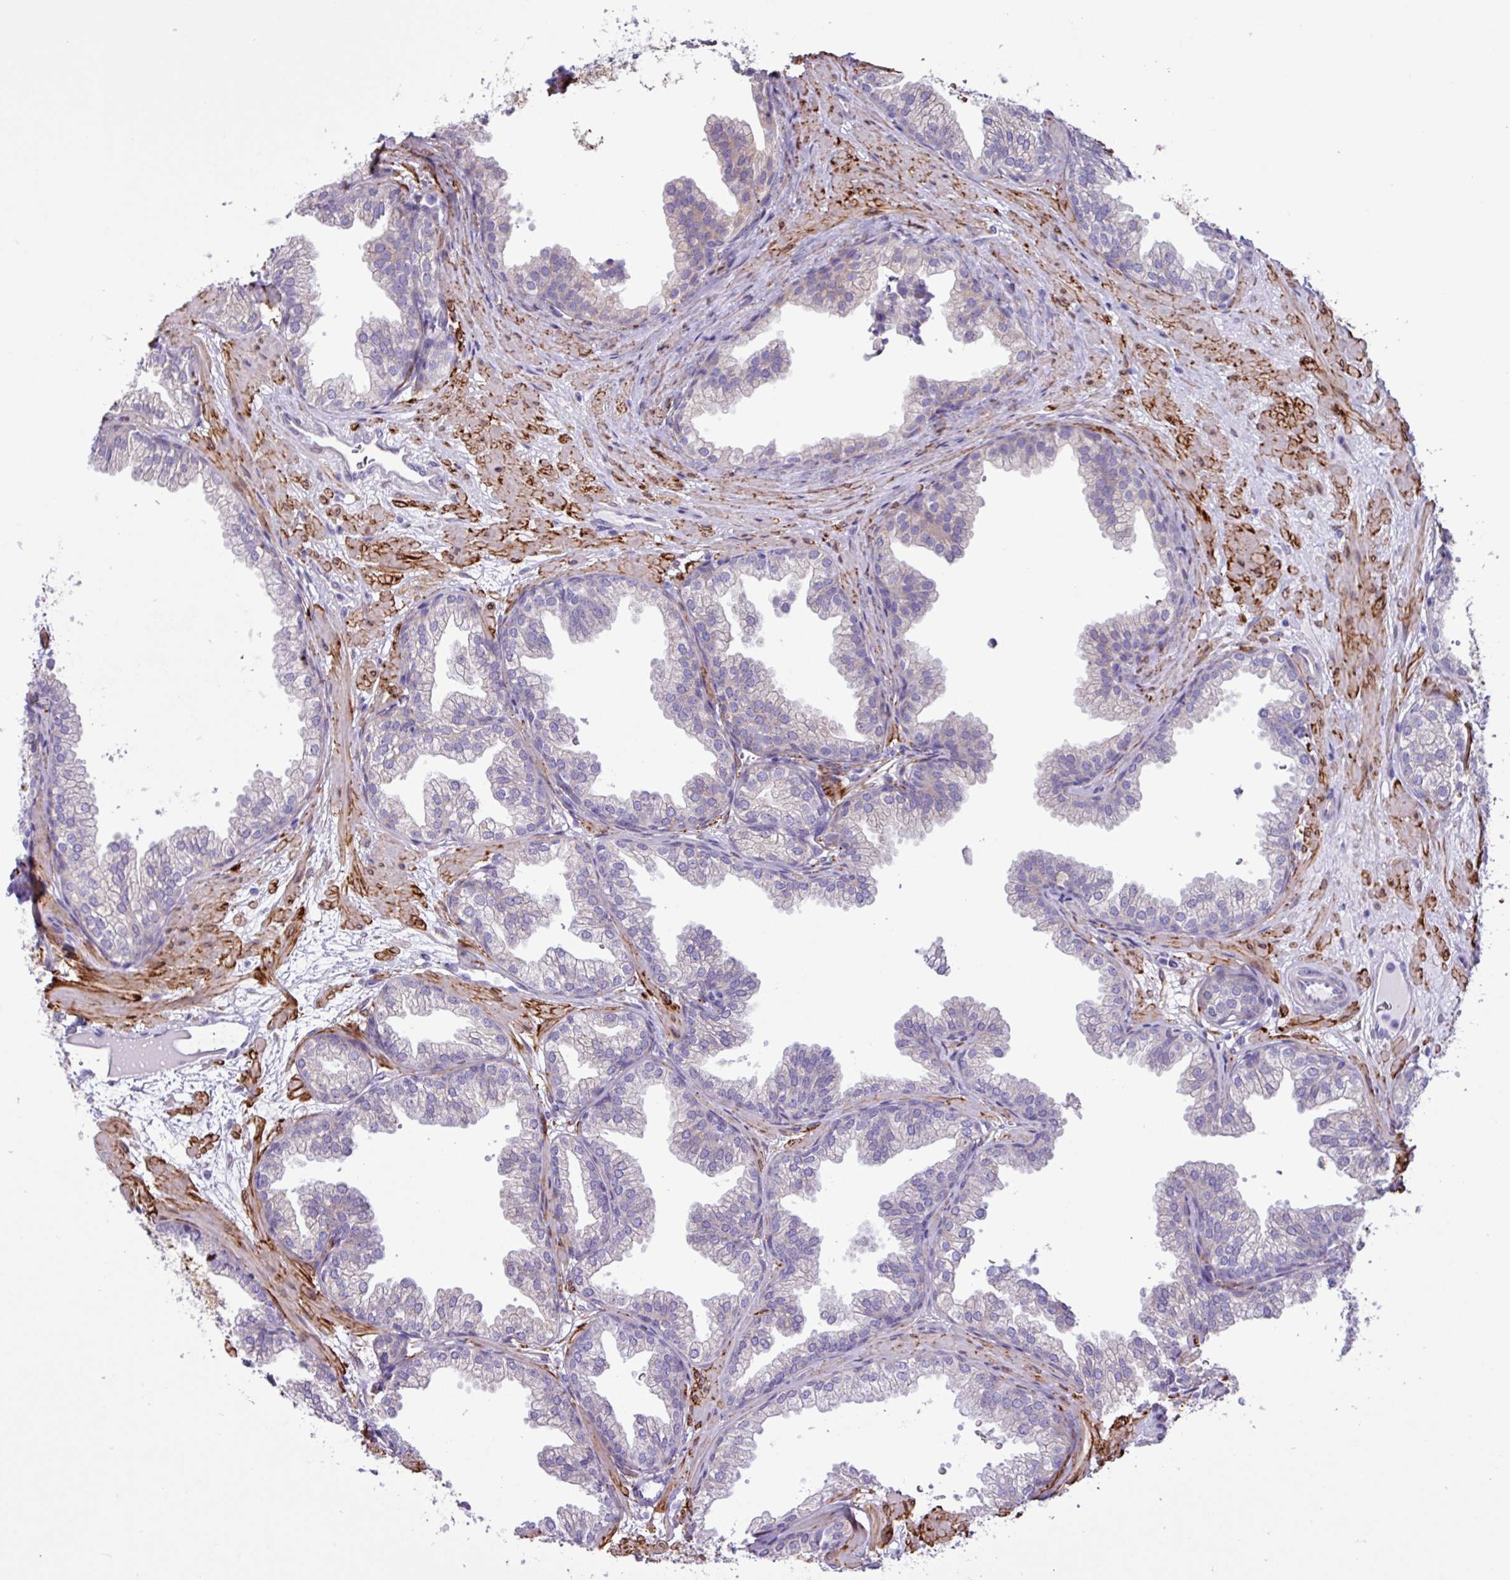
{"staining": {"intensity": "negative", "quantity": "none", "location": "none"}, "tissue": "prostate", "cell_type": "Glandular cells", "image_type": "normal", "snomed": [{"axis": "morphology", "description": "Normal tissue, NOS"}, {"axis": "topography", "description": "Prostate"}], "caption": "Protein analysis of normal prostate shows no significant positivity in glandular cells.", "gene": "SLC38A1", "patient": {"sex": "male", "age": 37}}